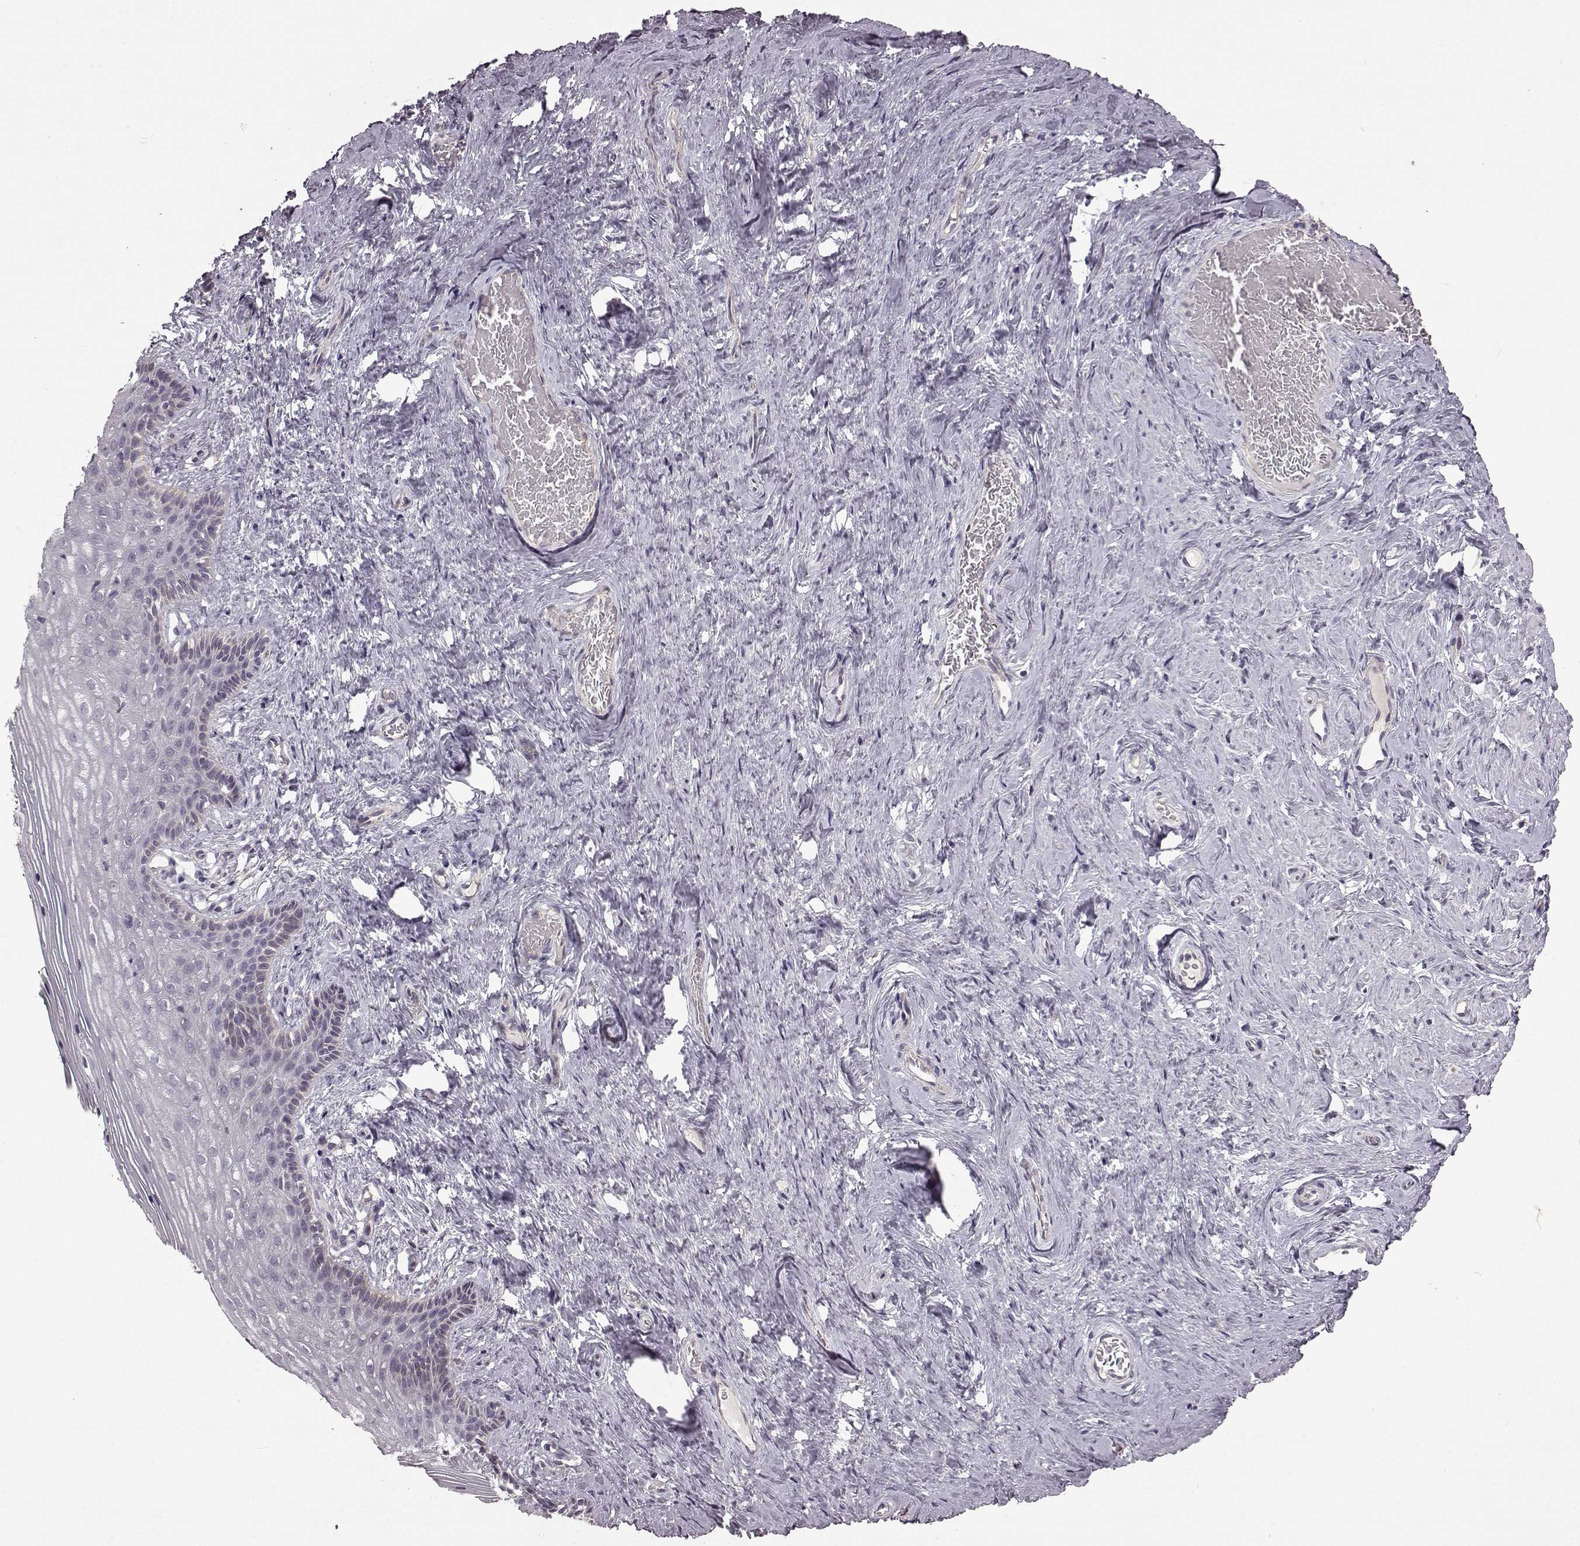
{"staining": {"intensity": "negative", "quantity": "none", "location": "none"}, "tissue": "vagina", "cell_type": "Squamous epithelial cells", "image_type": "normal", "snomed": [{"axis": "morphology", "description": "Normal tissue, NOS"}, {"axis": "topography", "description": "Vagina"}], "caption": "Immunohistochemical staining of normal human vagina reveals no significant expression in squamous epithelial cells. The staining is performed using DAB (3,3'-diaminobenzidine) brown chromogen with nuclei counter-stained in using hematoxylin.", "gene": "B3GNT6", "patient": {"sex": "female", "age": 45}}